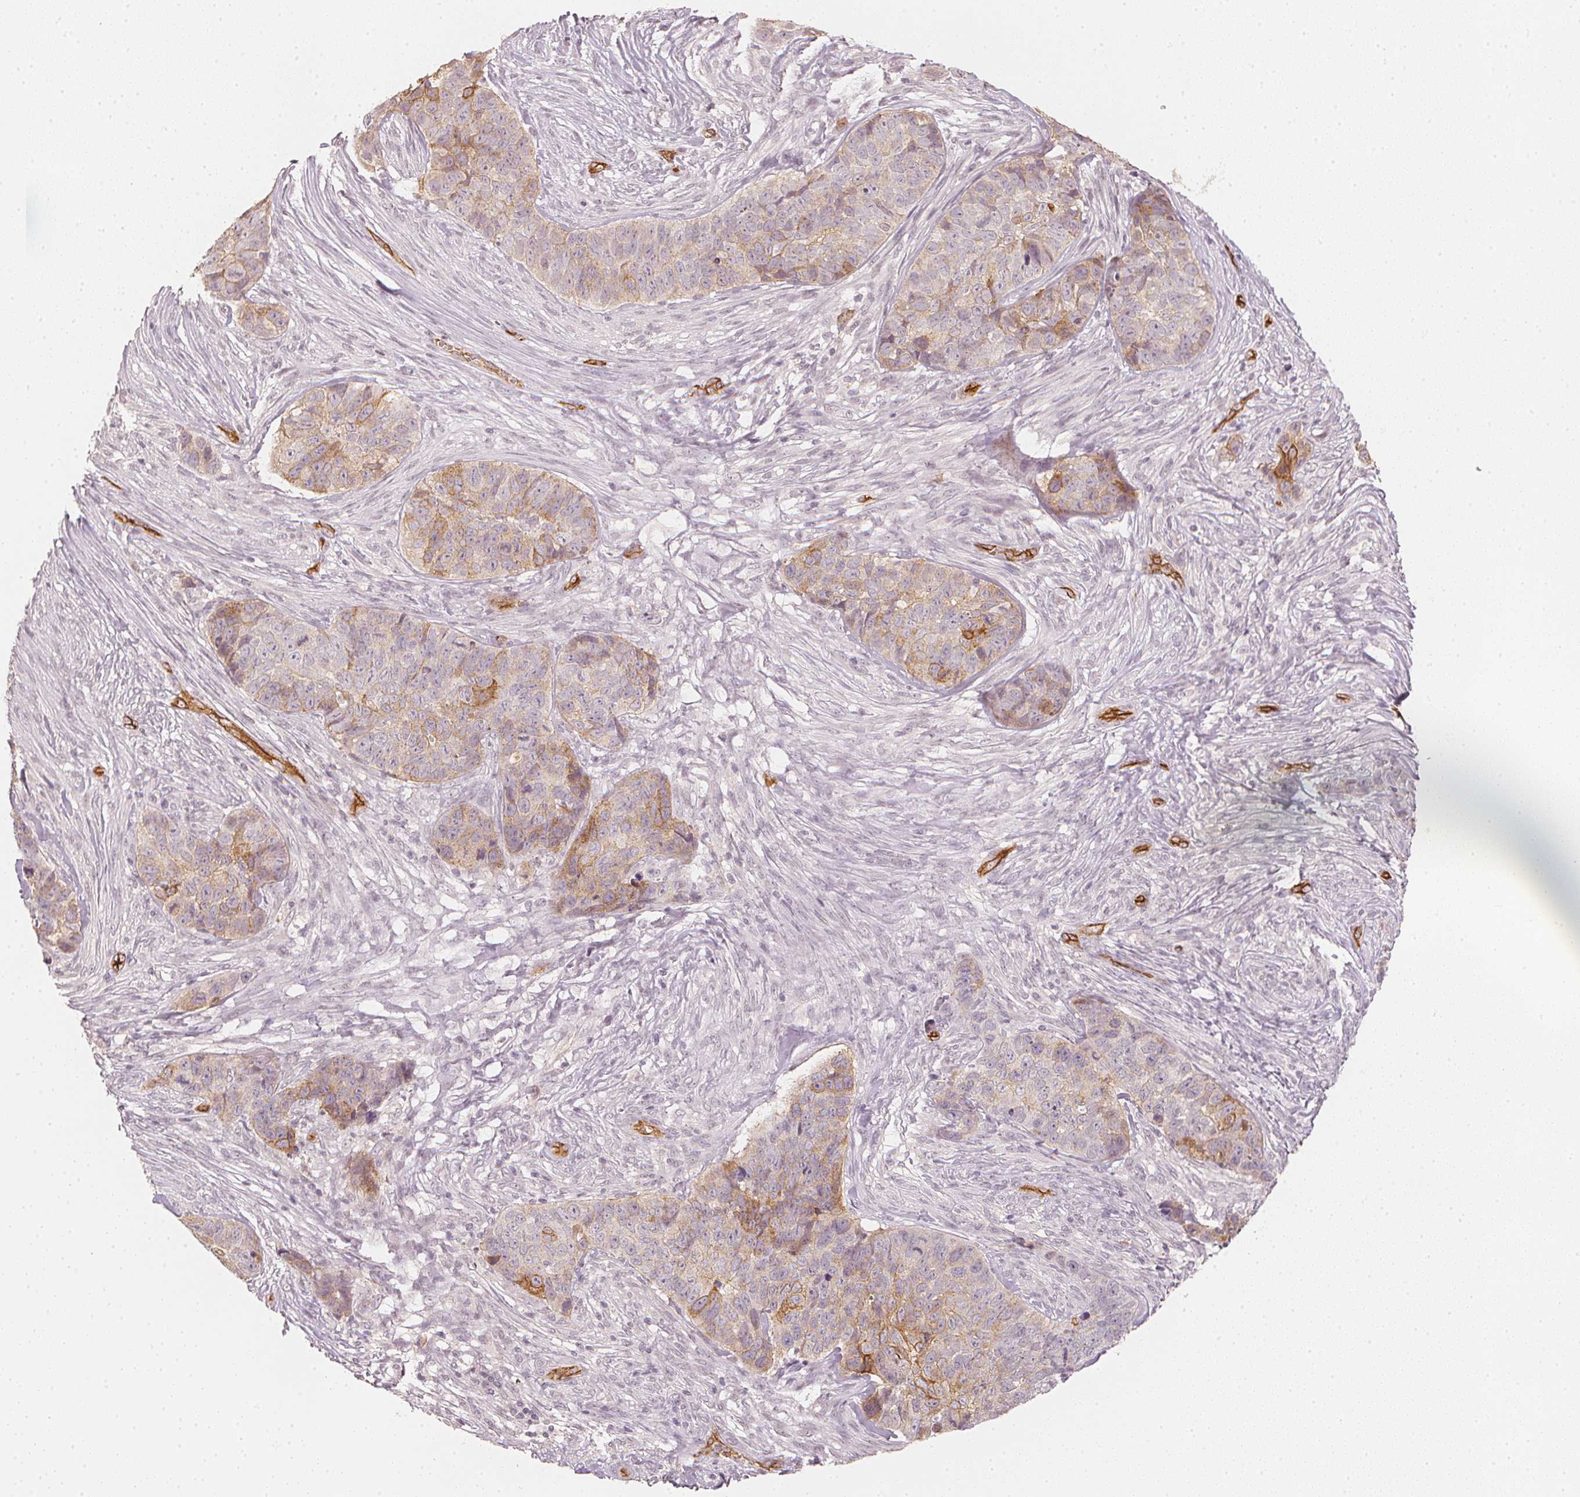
{"staining": {"intensity": "weak", "quantity": "25%-75%", "location": "cytoplasmic/membranous"}, "tissue": "skin cancer", "cell_type": "Tumor cells", "image_type": "cancer", "snomed": [{"axis": "morphology", "description": "Basal cell carcinoma"}, {"axis": "topography", "description": "Skin"}], "caption": "Human skin basal cell carcinoma stained with a protein marker shows weak staining in tumor cells.", "gene": "CIB1", "patient": {"sex": "female", "age": 82}}